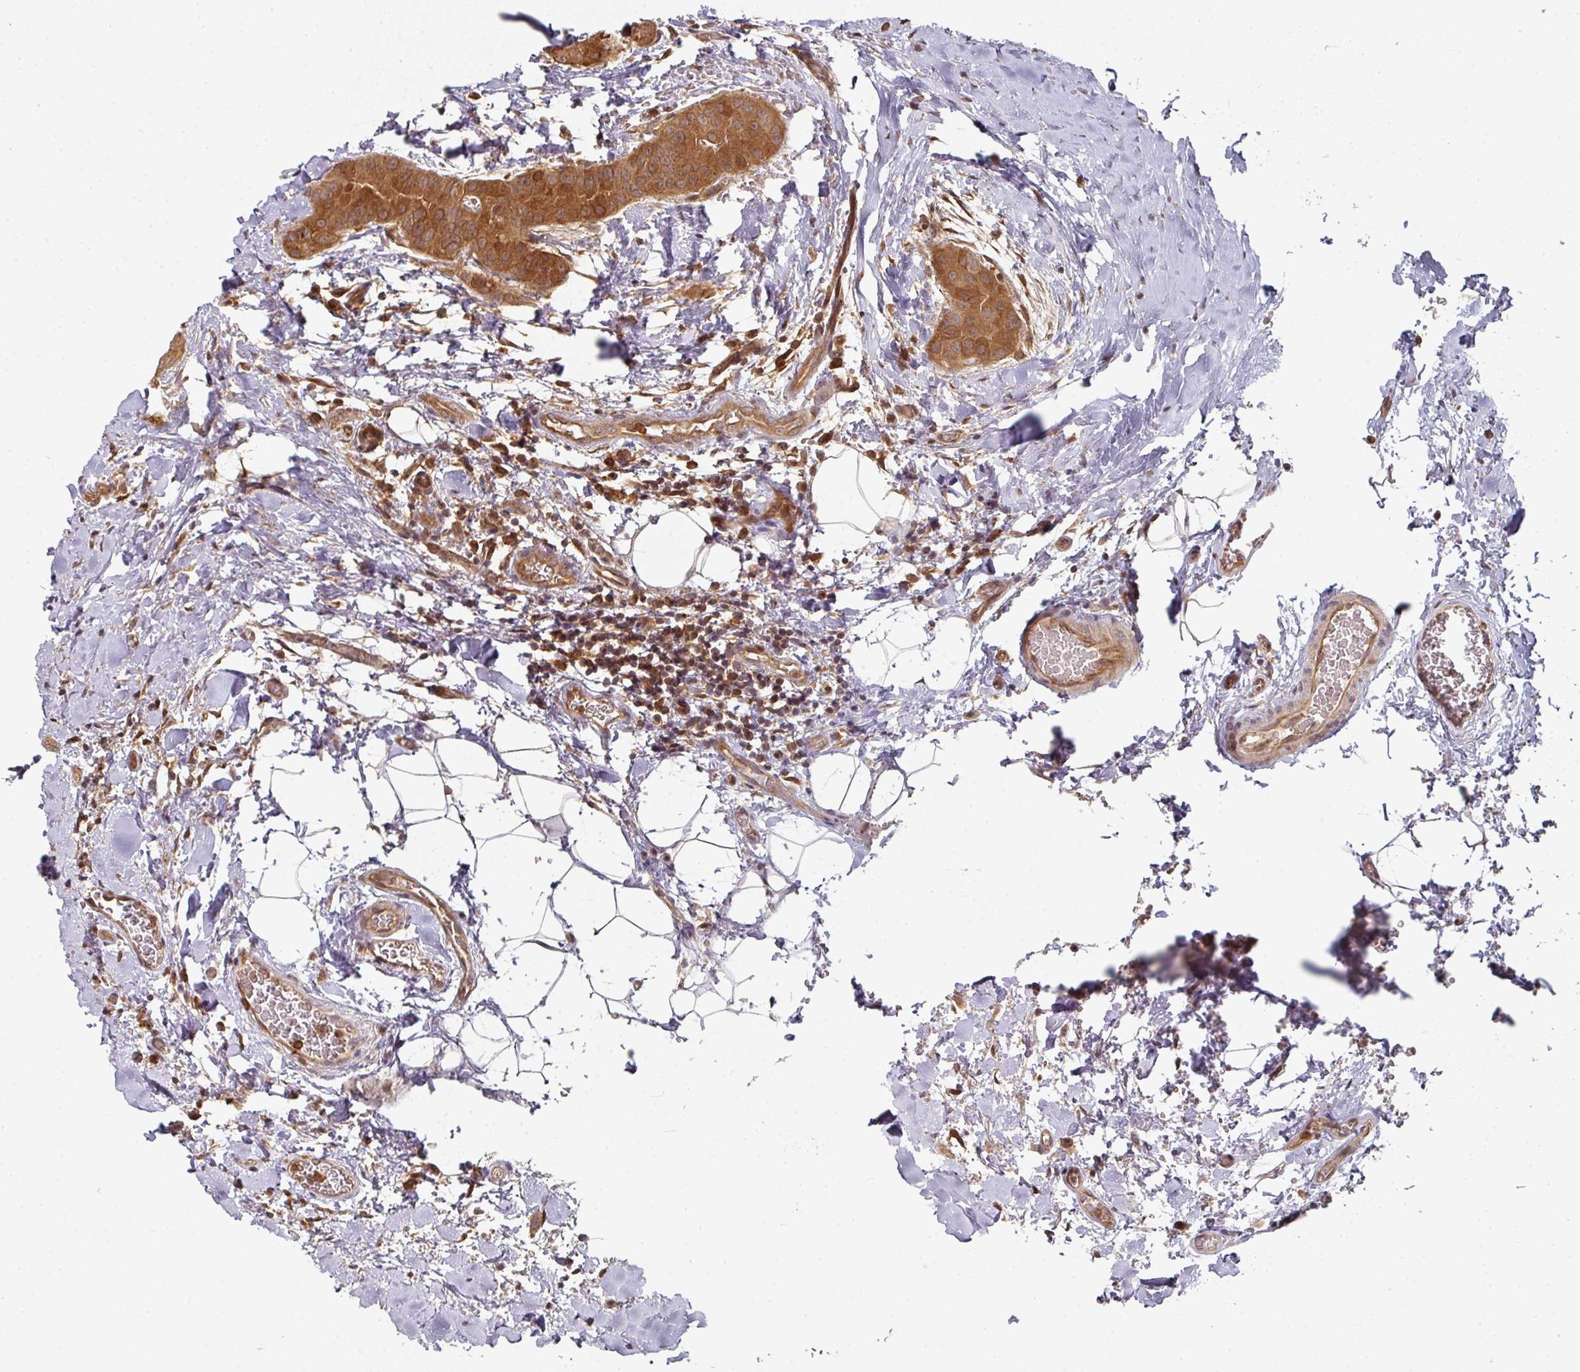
{"staining": {"intensity": "moderate", "quantity": ">75%", "location": "cytoplasmic/membranous"}, "tissue": "thyroid cancer", "cell_type": "Tumor cells", "image_type": "cancer", "snomed": [{"axis": "morphology", "description": "Papillary adenocarcinoma, NOS"}, {"axis": "topography", "description": "Thyroid gland"}], "caption": "Immunohistochemical staining of papillary adenocarcinoma (thyroid) exhibits medium levels of moderate cytoplasmic/membranous staining in about >75% of tumor cells.", "gene": "EIF4EBP2", "patient": {"sex": "male", "age": 33}}